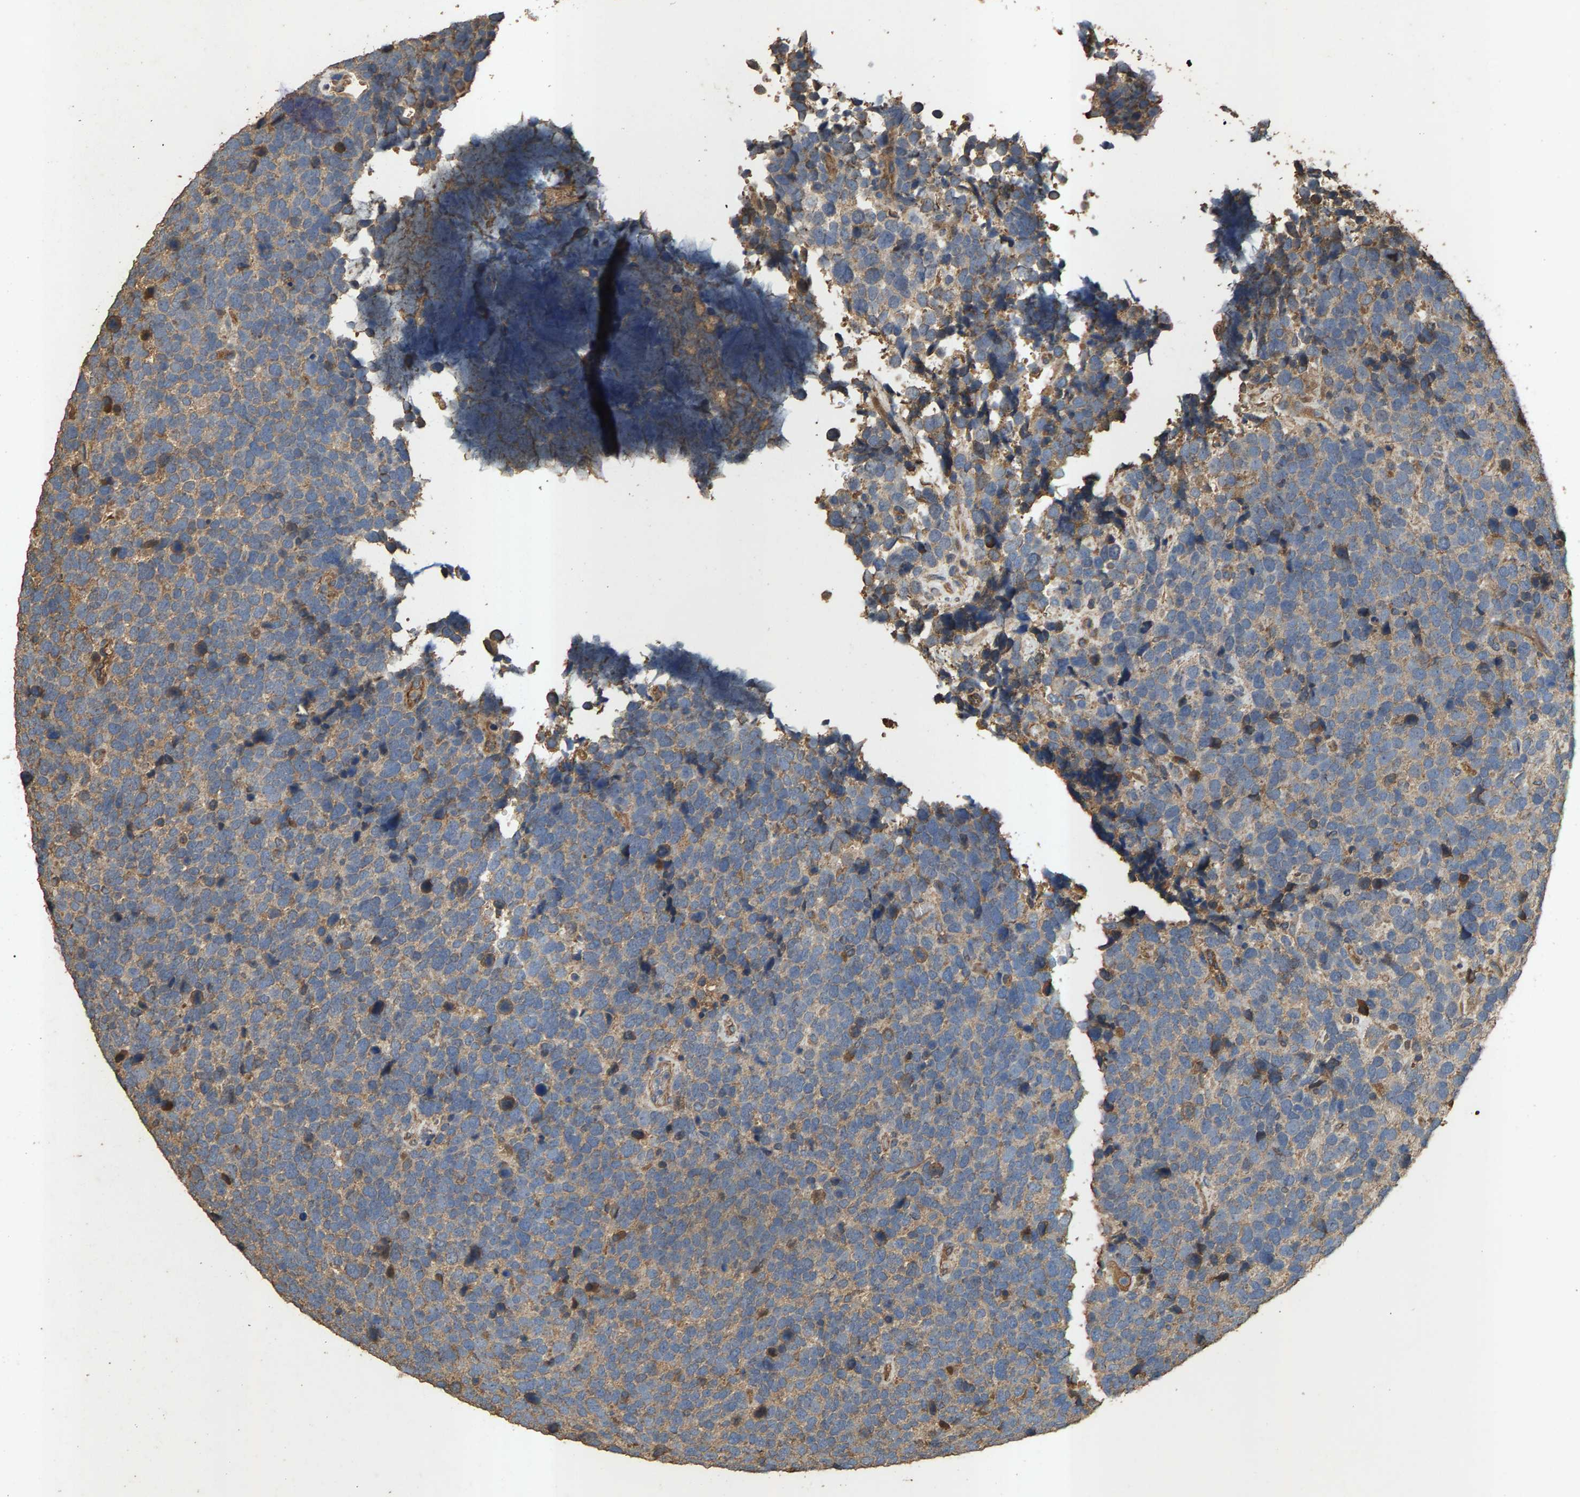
{"staining": {"intensity": "weak", "quantity": "<25%", "location": "cytoplasmic/membranous"}, "tissue": "urothelial cancer", "cell_type": "Tumor cells", "image_type": "cancer", "snomed": [{"axis": "morphology", "description": "Urothelial carcinoma, High grade"}, {"axis": "topography", "description": "Urinary bladder"}], "caption": "DAB (3,3'-diaminobenzidine) immunohistochemical staining of human urothelial carcinoma (high-grade) exhibits no significant staining in tumor cells. (DAB (3,3'-diaminobenzidine) IHC with hematoxylin counter stain).", "gene": "HTRA3", "patient": {"sex": "female", "age": 82}}